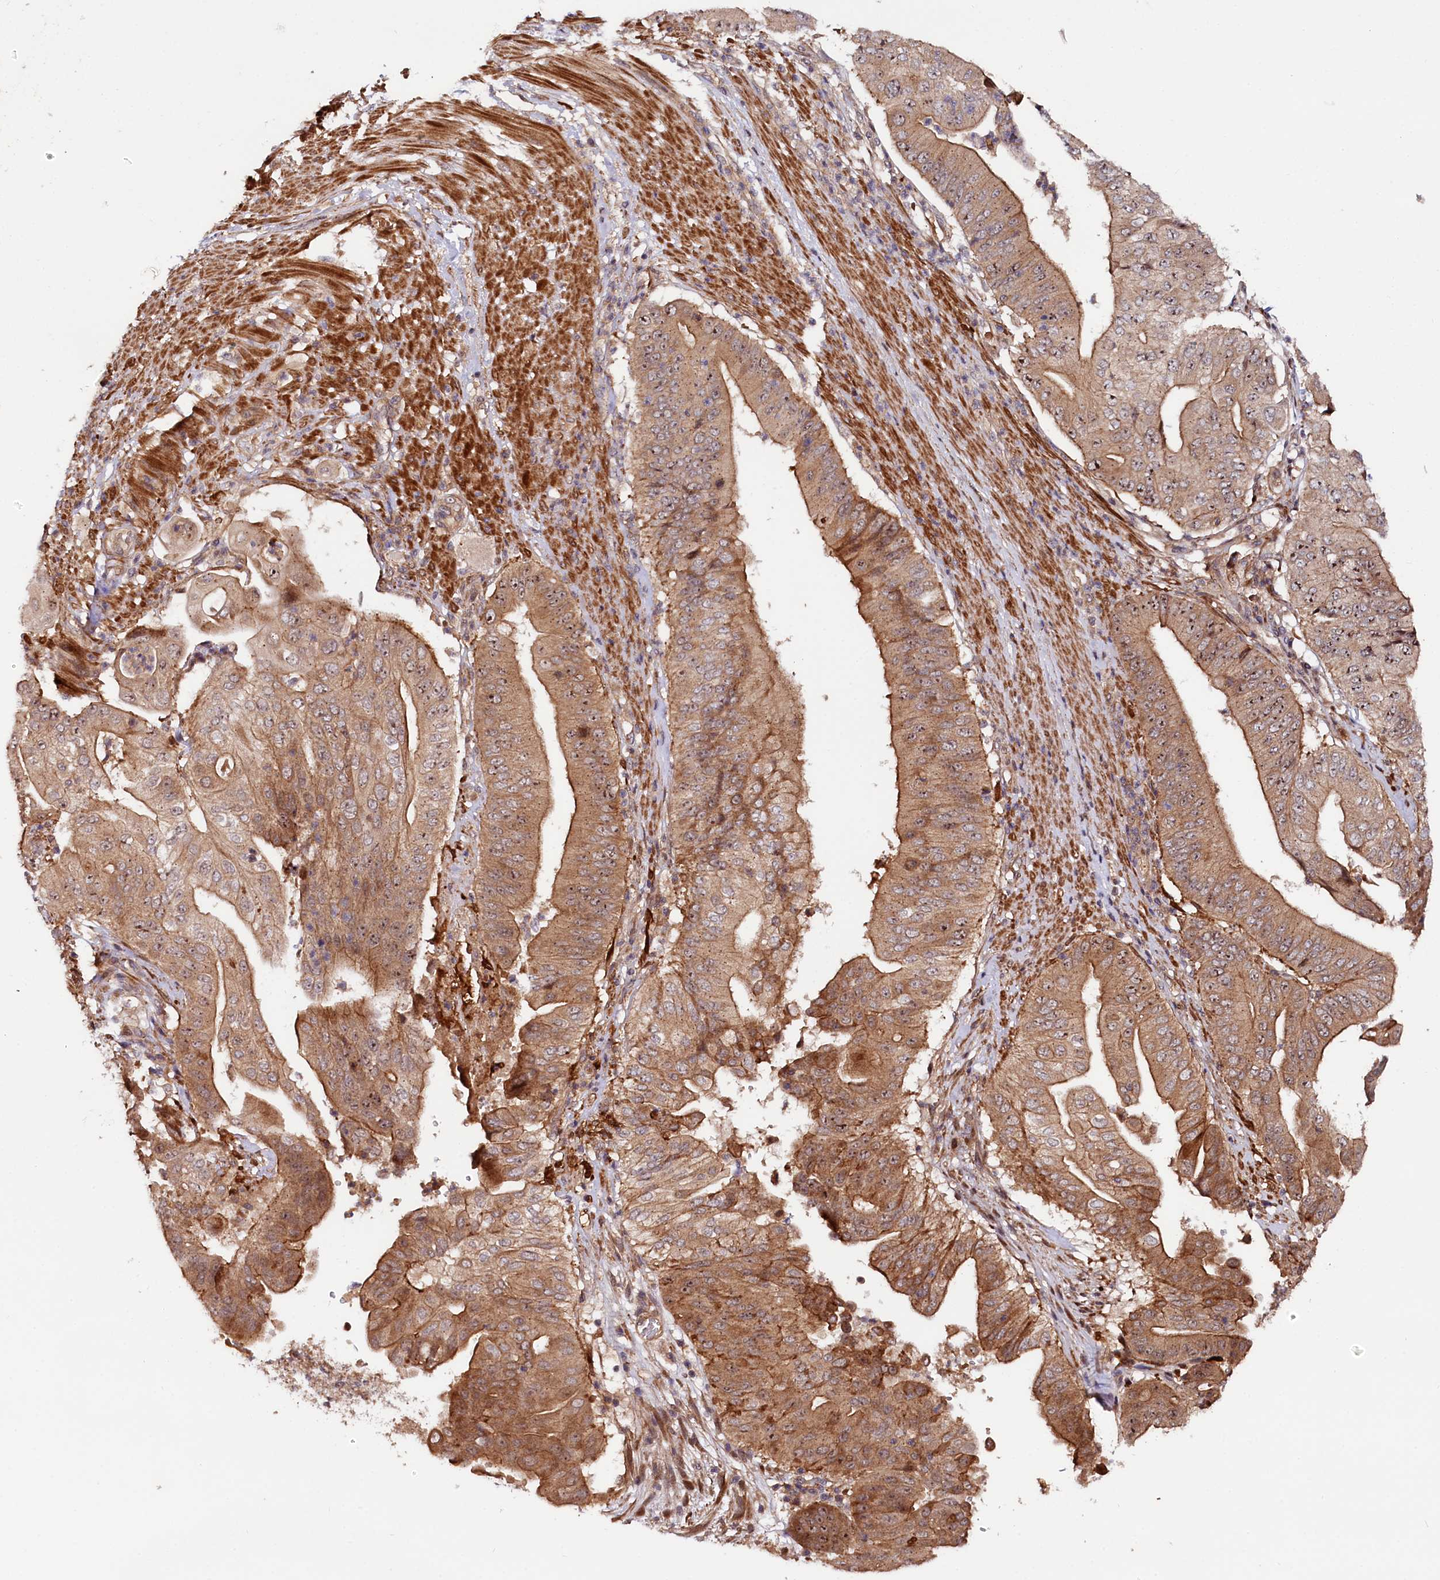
{"staining": {"intensity": "moderate", "quantity": ">75%", "location": "cytoplasmic/membranous"}, "tissue": "pancreatic cancer", "cell_type": "Tumor cells", "image_type": "cancer", "snomed": [{"axis": "morphology", "description": "Adenocarcinoma, NOS"}, {"axis": "topography", "description": "Pancreas"}], "caption": "Immunohistochemistry (IHC) image of neoplastic tissue: pancreatic cancer stained using immunohistochemistry exhibits medium levels of moderate protein expression localized specifically in the cytoplasmic/membranous of tumor cells, appearing as a cytoplasmic/membranous brown color.", "gene": "NEDD1", "patient": {"sex": "female", "age": 77}}